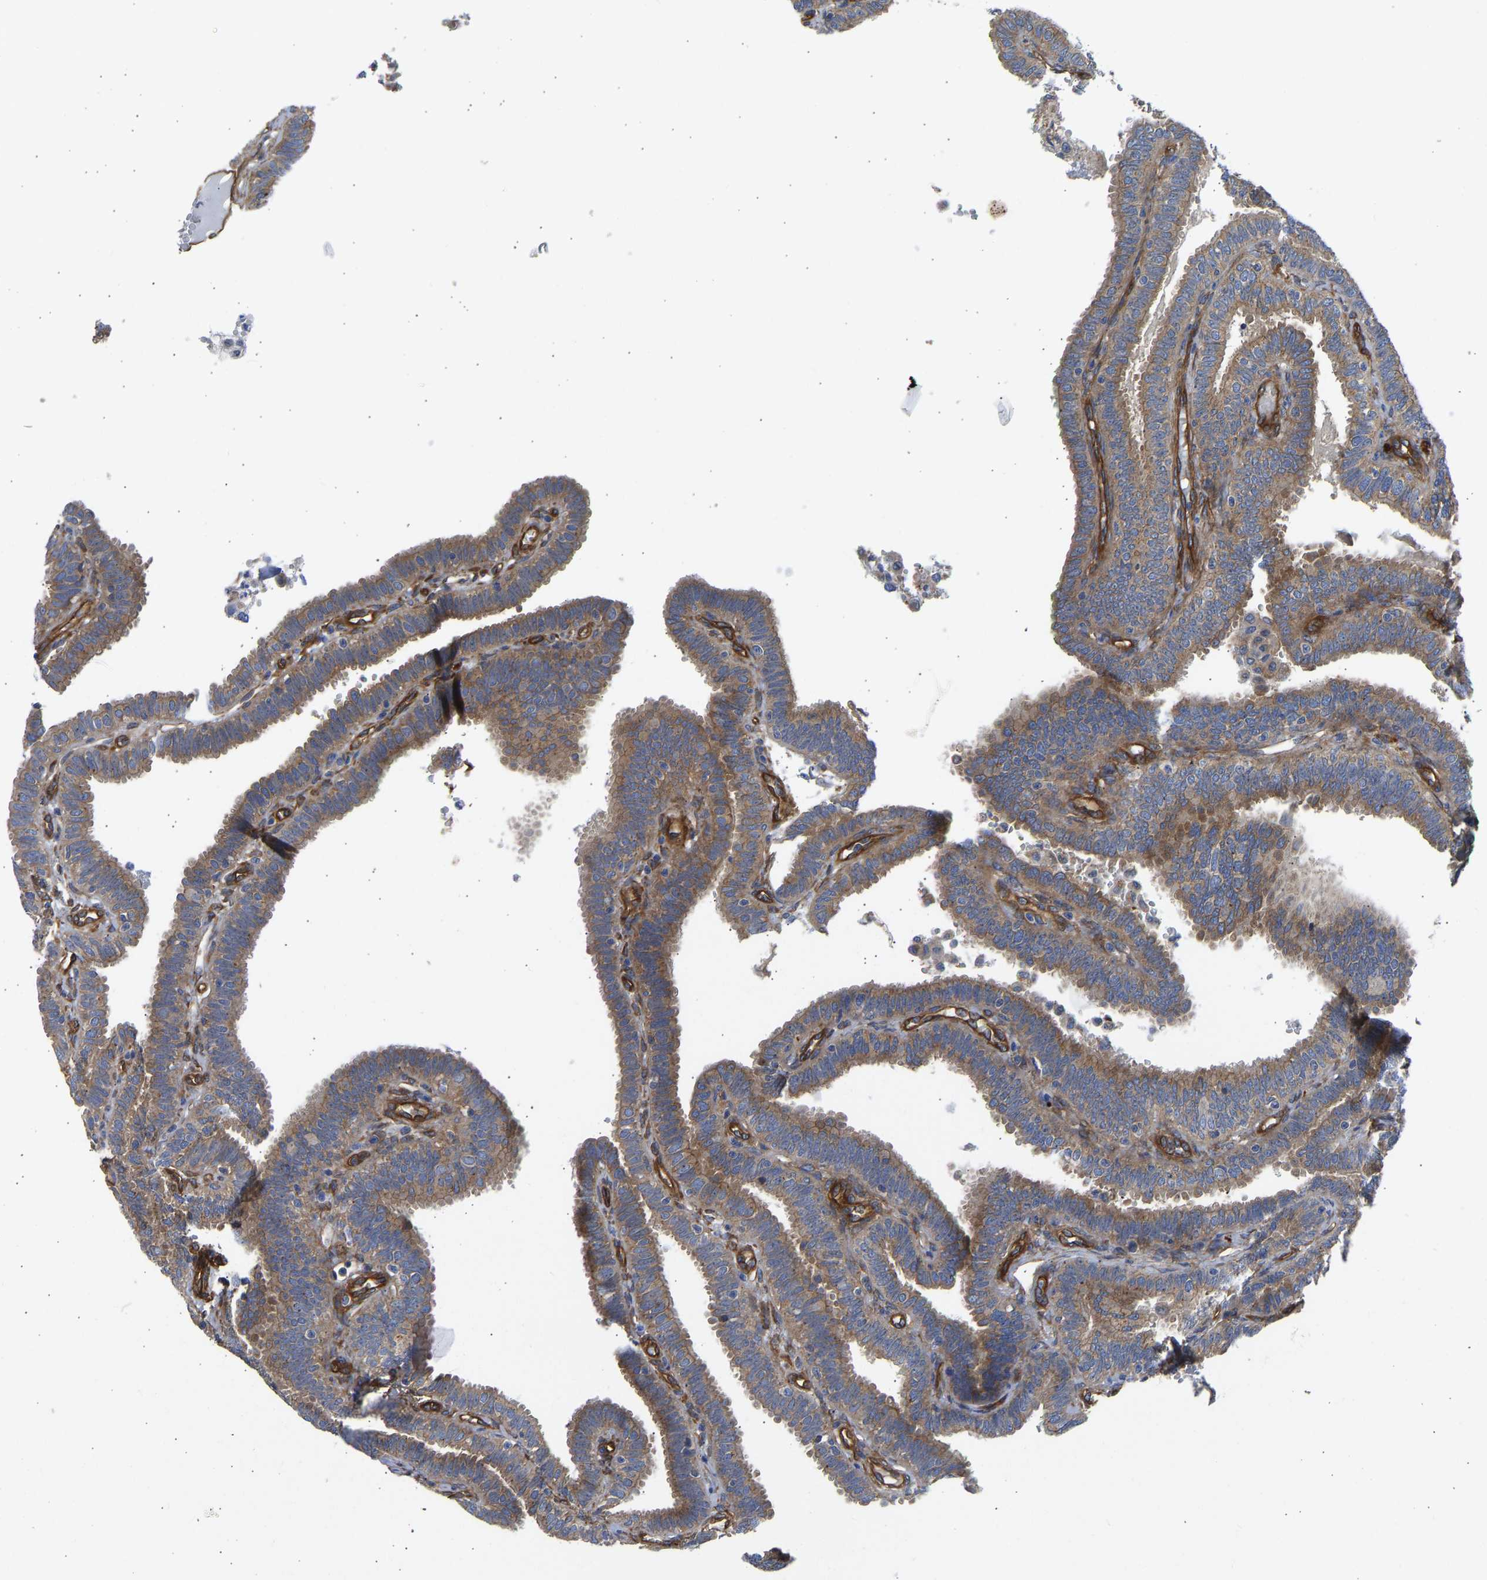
{"staining": {"intensity": "moderate", "quantity": ">75%", "location": "cytoplasmic/membranous"}, "tissue": "fallopian tube", "cell_type": "Glandular cells", "image_type": "normal", "snomed": [{"axis": "morphology", "description": "Normal tissue, NOS"}, {"axis": "topography", "description": "Fallopian tube"}, {"axis": "topography", "description": "Placenta"}], "caption": "A high-resolution image shows IHC staining of unremarkable fallopian tube, which demonstrates moderate cytoplasmic/membranous positivity in about >75% of glandular cells.", "gene": "MYO1C", "patient": {"sex": "female", "age": 34}}